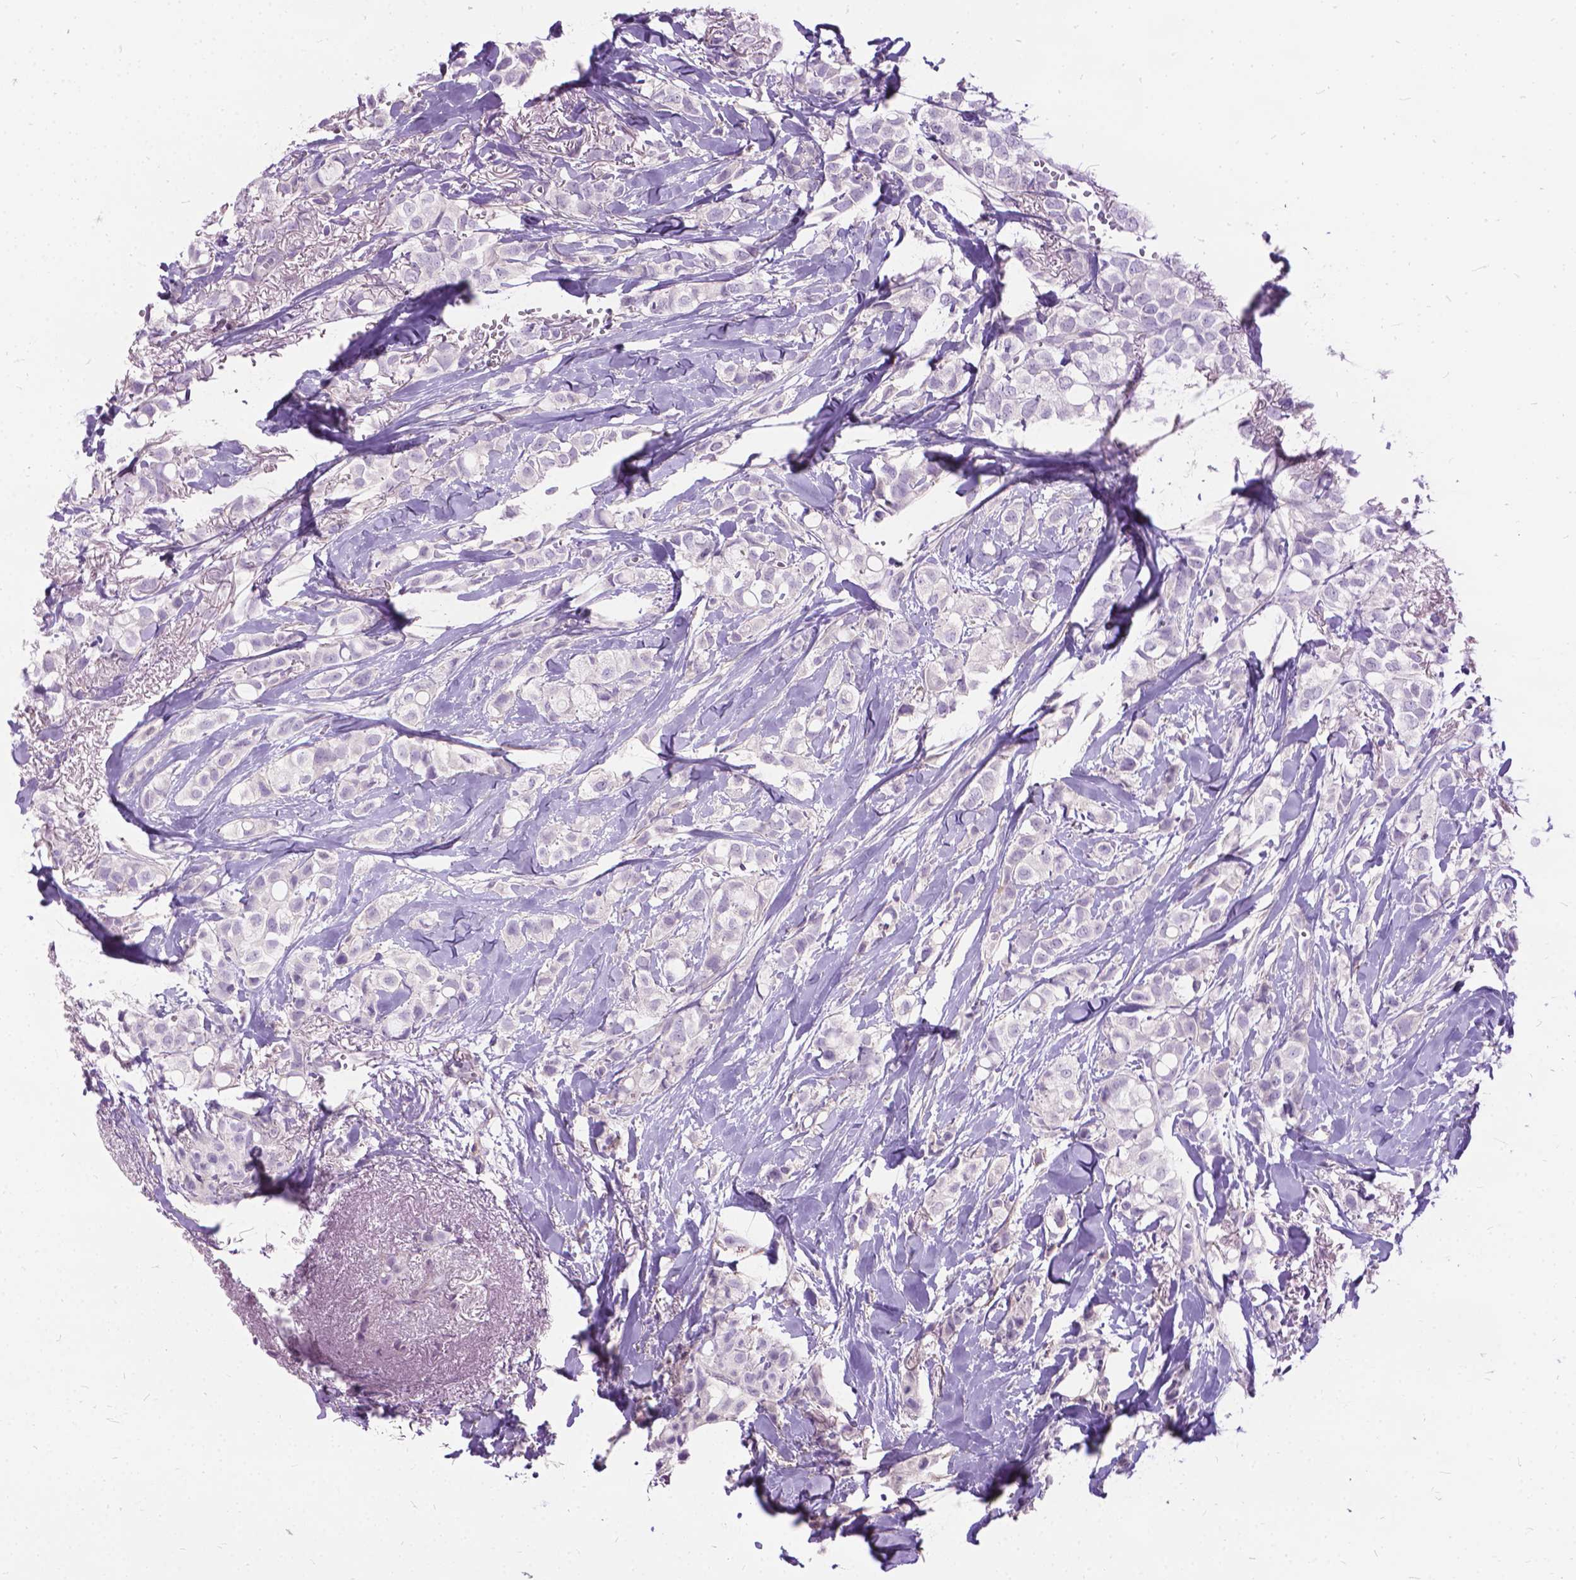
{"staining": {"intensity": "negative", "quantity": "none", "location": "none"}, "tissue": "breast cancer", "cell_type": "Tumor cells", "image_type": "cancer", "snomed": [{"axis": "morphology", "description": "Duct carcinoma"}, {"axis": "topography", "description": "Breast"}], "caption": "Tumor cells are negative for protein expression in human intraductal carcinoma (breast).", "gene": "JAK3", "patient": {"sex": "female", "age": 85}}